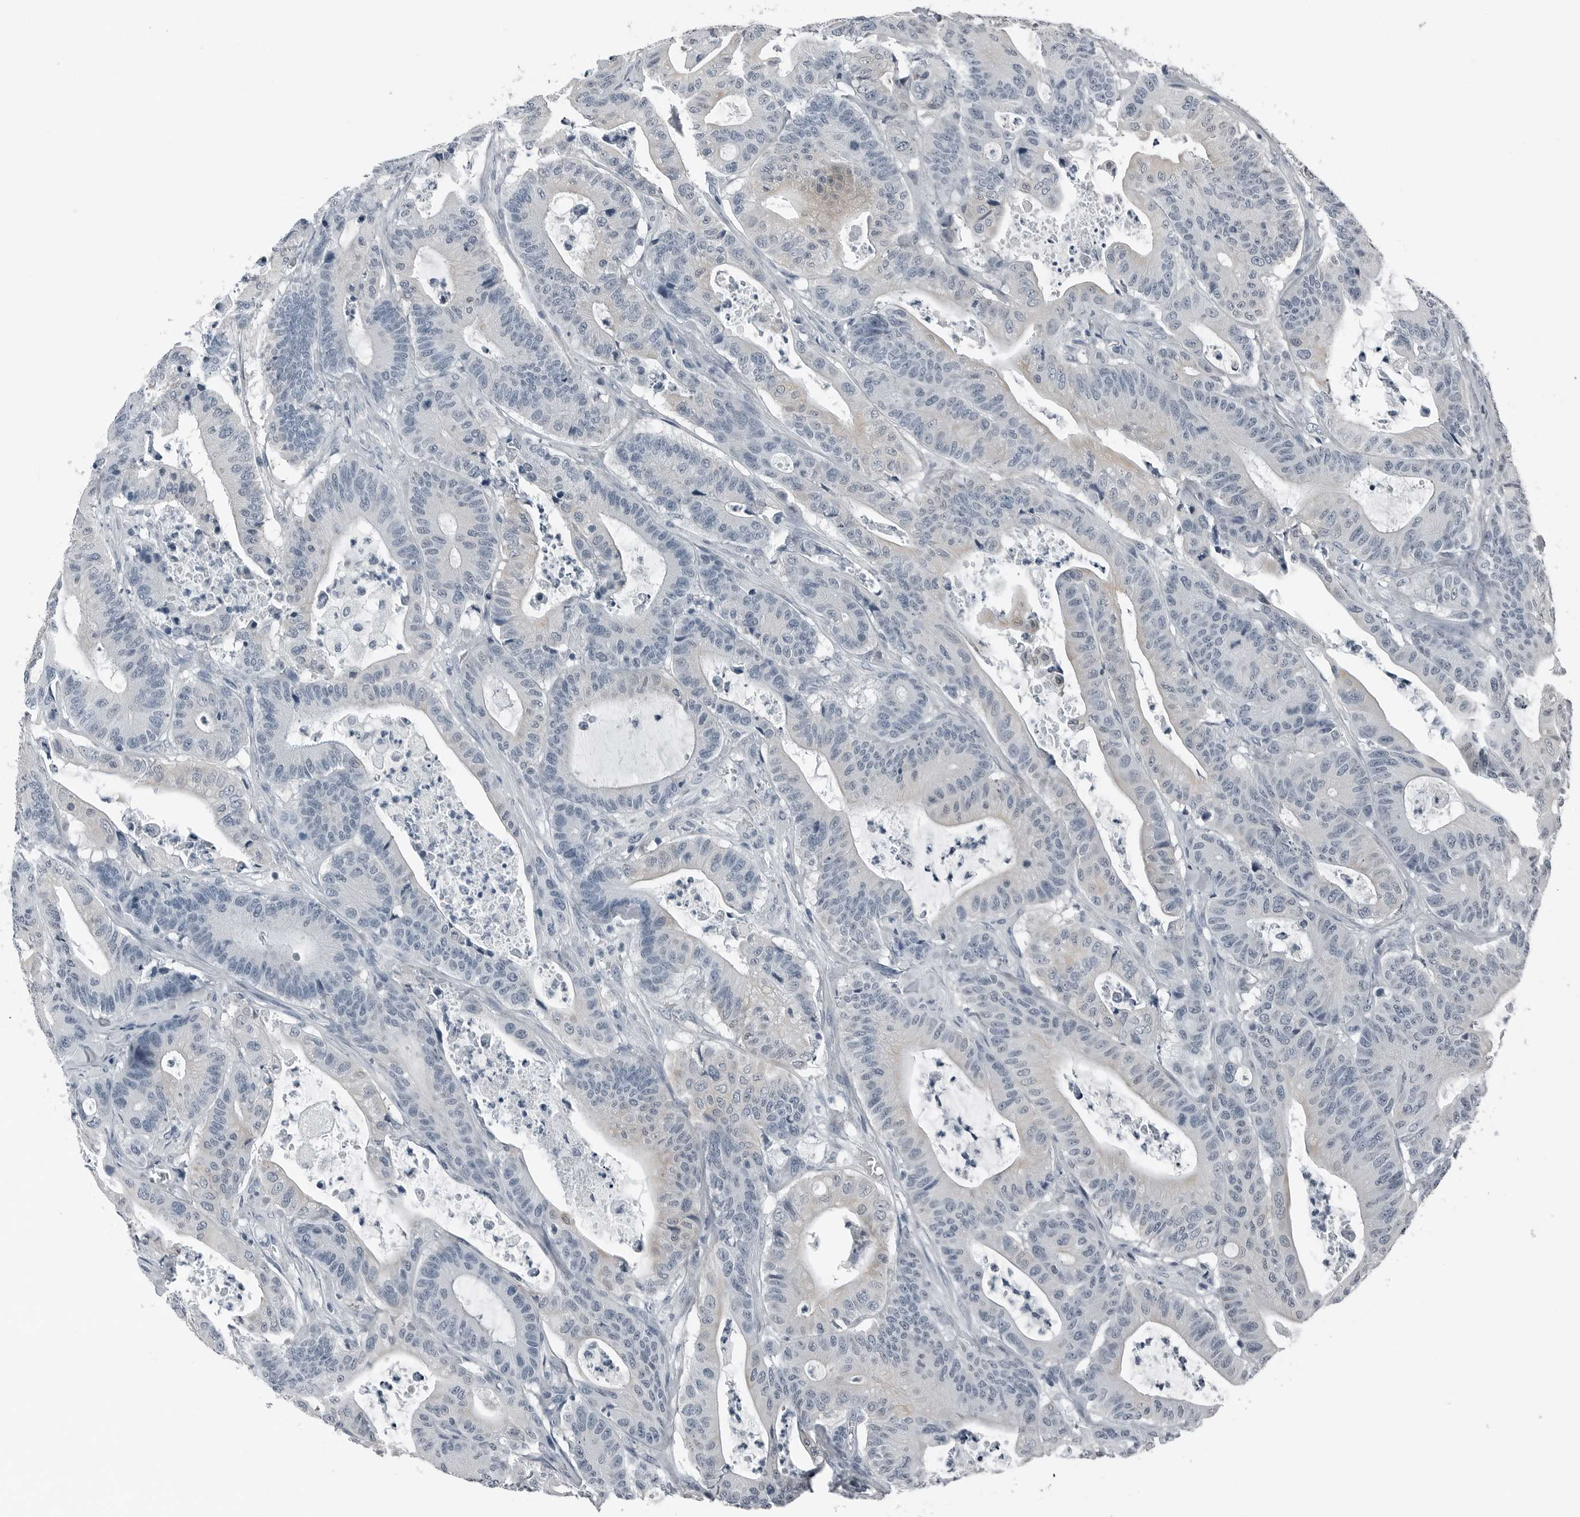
{"staining": {"intensity": "negative", "quantity": "none", "location": "none"}, "tissue": "colorectal cancer", "cell_type": "Tumor cells", "image_type": "cancer", "snomed": [{"axis": "morphology", "description": "Adenocarcinoma, NOS"}, {"axis": "topography", "description": "Colon"}], "caption": "The immunohistochemistry histopathology image has no significant staining in tumor cells of colorectal cancer (adenocarcinoma) tissue.", "gene": "SPINK1", "patient": {"sex": "female", "age": 84}}